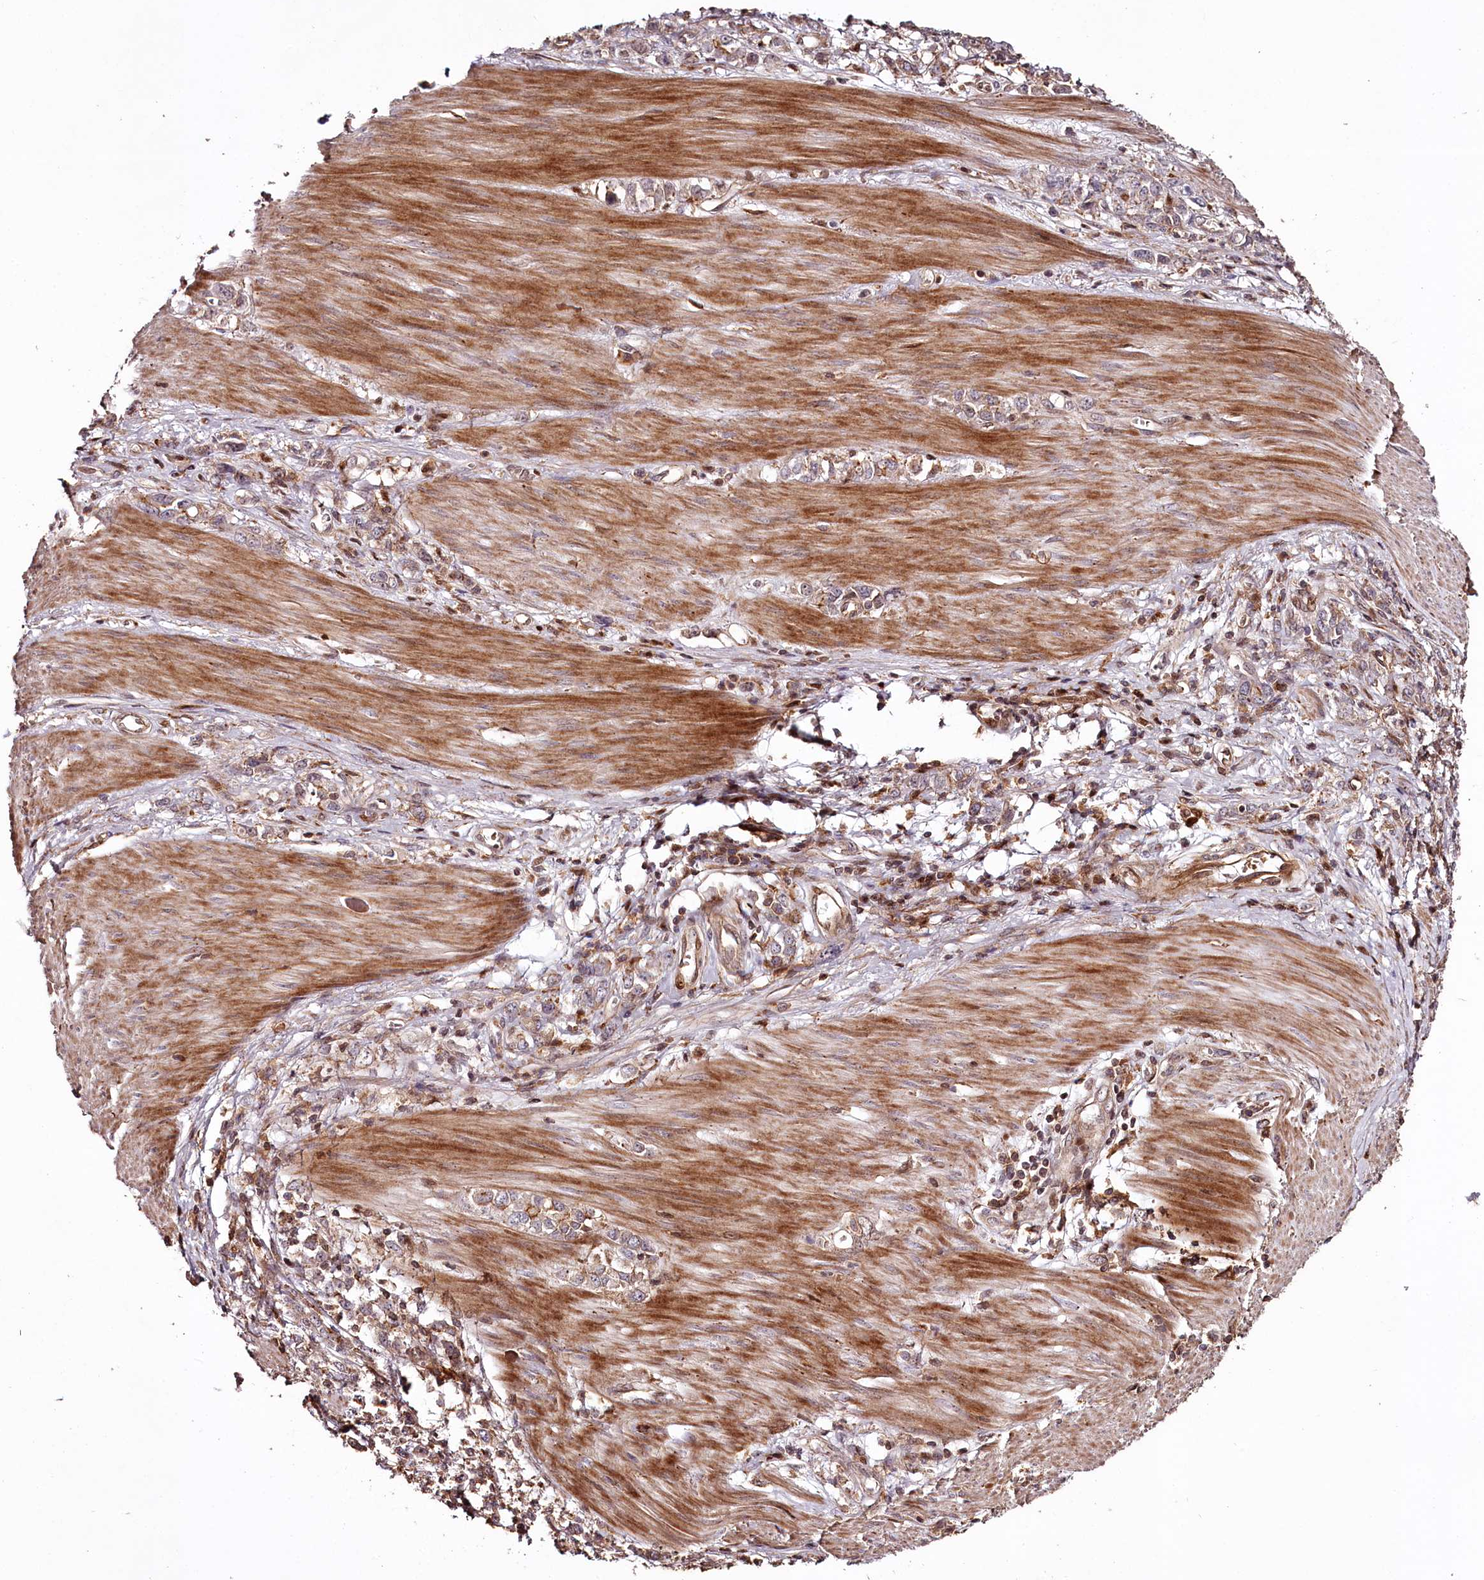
{"staining": {"intensity": "weak", "quantity": ">75%", "location": "cytoplasmic/membranous"}, "tissue": "stomach cancer", "cell_type": "Tumor cells", "image_type": "cancer", "snomed": [{"axis": "morphology", "description": "Adenocarcinoma, NOS"}, {"axis": "topography", "description": "Stomach"}], "caption": "IHC of stomach cancer (adenocarcinoma) demonstrates low levels of weak cytoplasmic/membranous expression in approximately >75% of tumor cells.", "gene": "KIF14", "patient": {"sex": "female", "age": 76}}